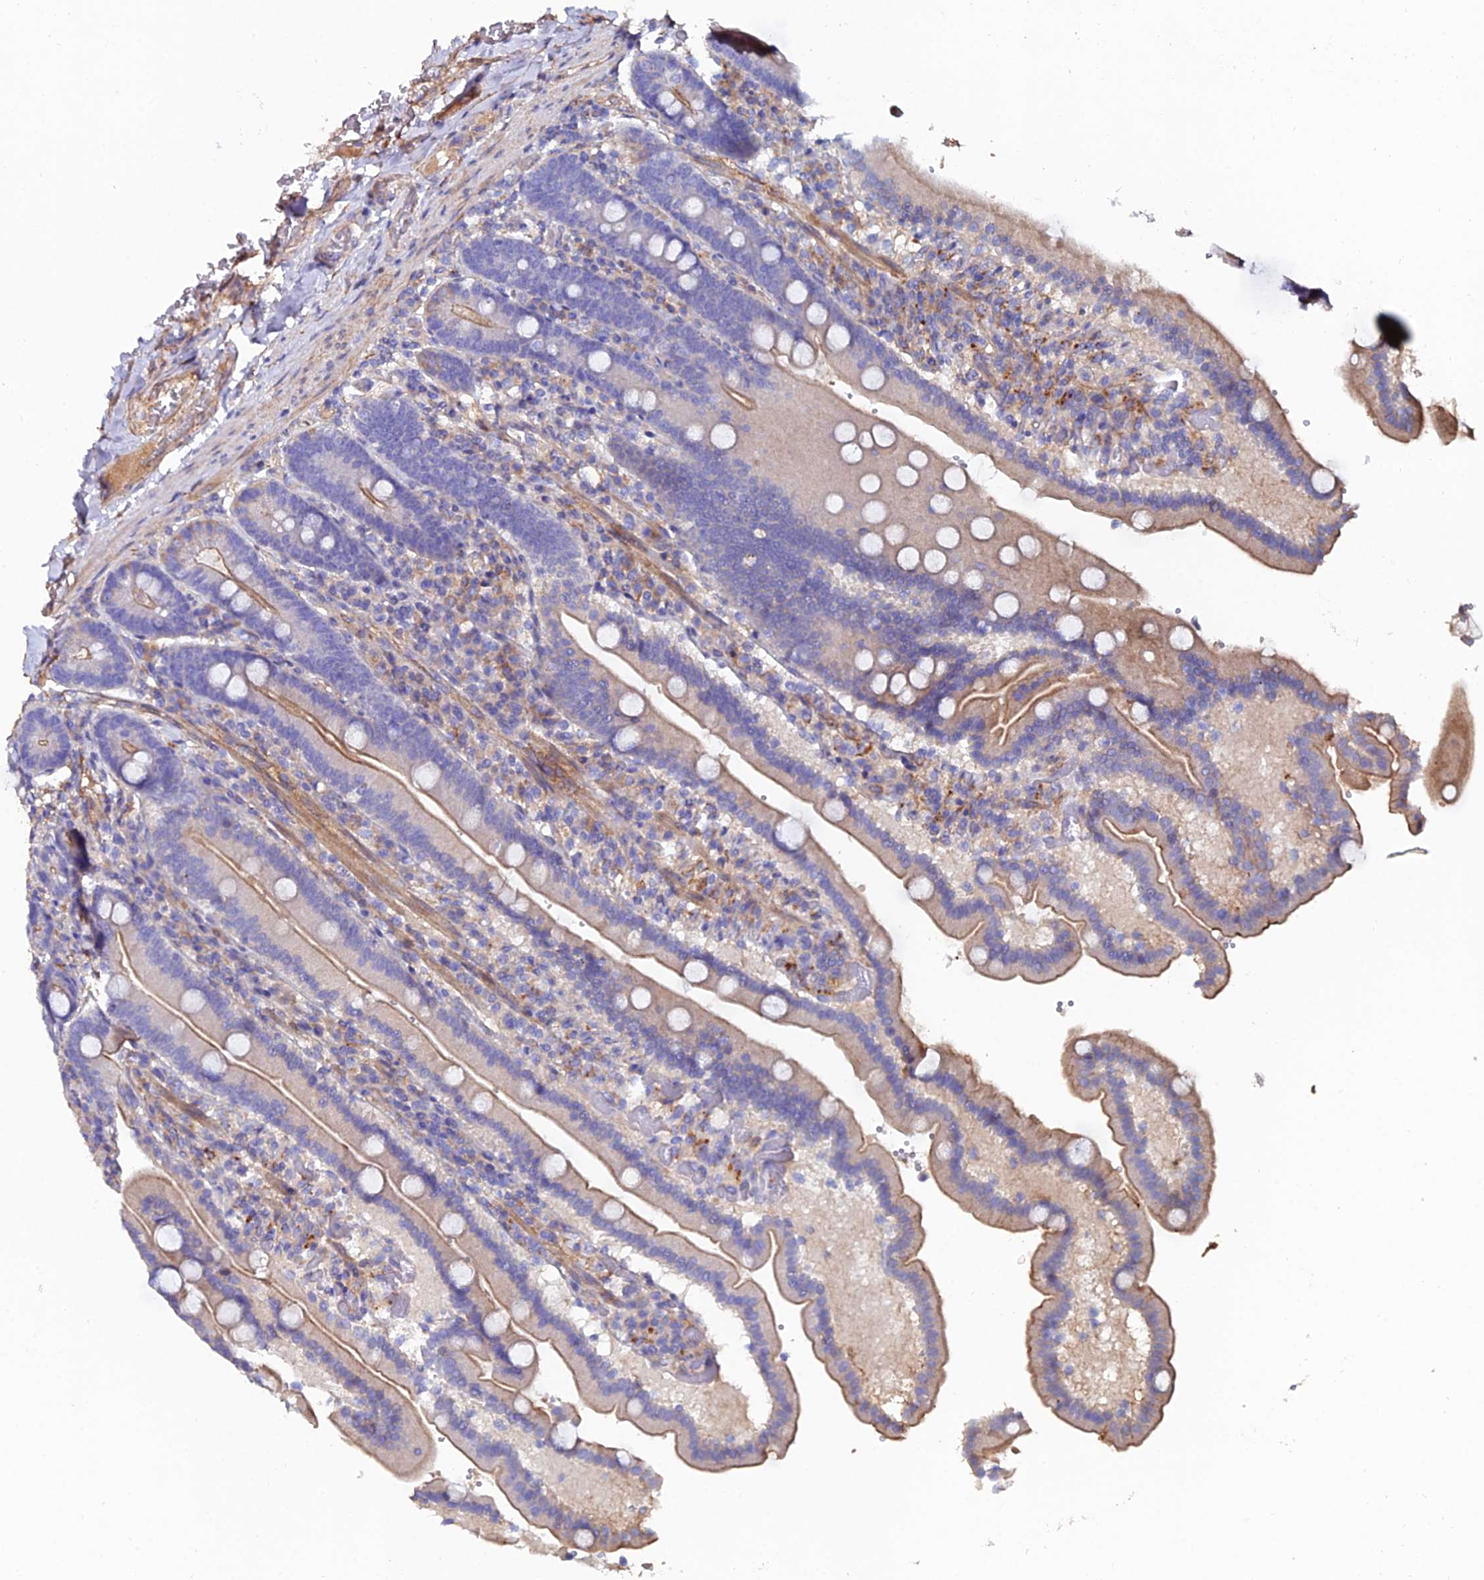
{"staining": {"intensity": "weak", "quantity": "25%-75%", "location": "cytoplasmic/membranous"}, "tissue": "duodenum", "cell_type": "Glandular cells", "image_type": "normal", "snomed": [{"axis": "morphology", "description": "Normal tissue, NOS"}, {"axis": "topography", "description": "Duodenum"}], "caption": "Protein staining by immunohistochemistry (IHC) displays weak cytoplasmic/membranous positivity in approximately 25%-75% of glandular cells in normal duodenum.", "gene": "C6", "patient": {"sex": "female", "age": 62}}